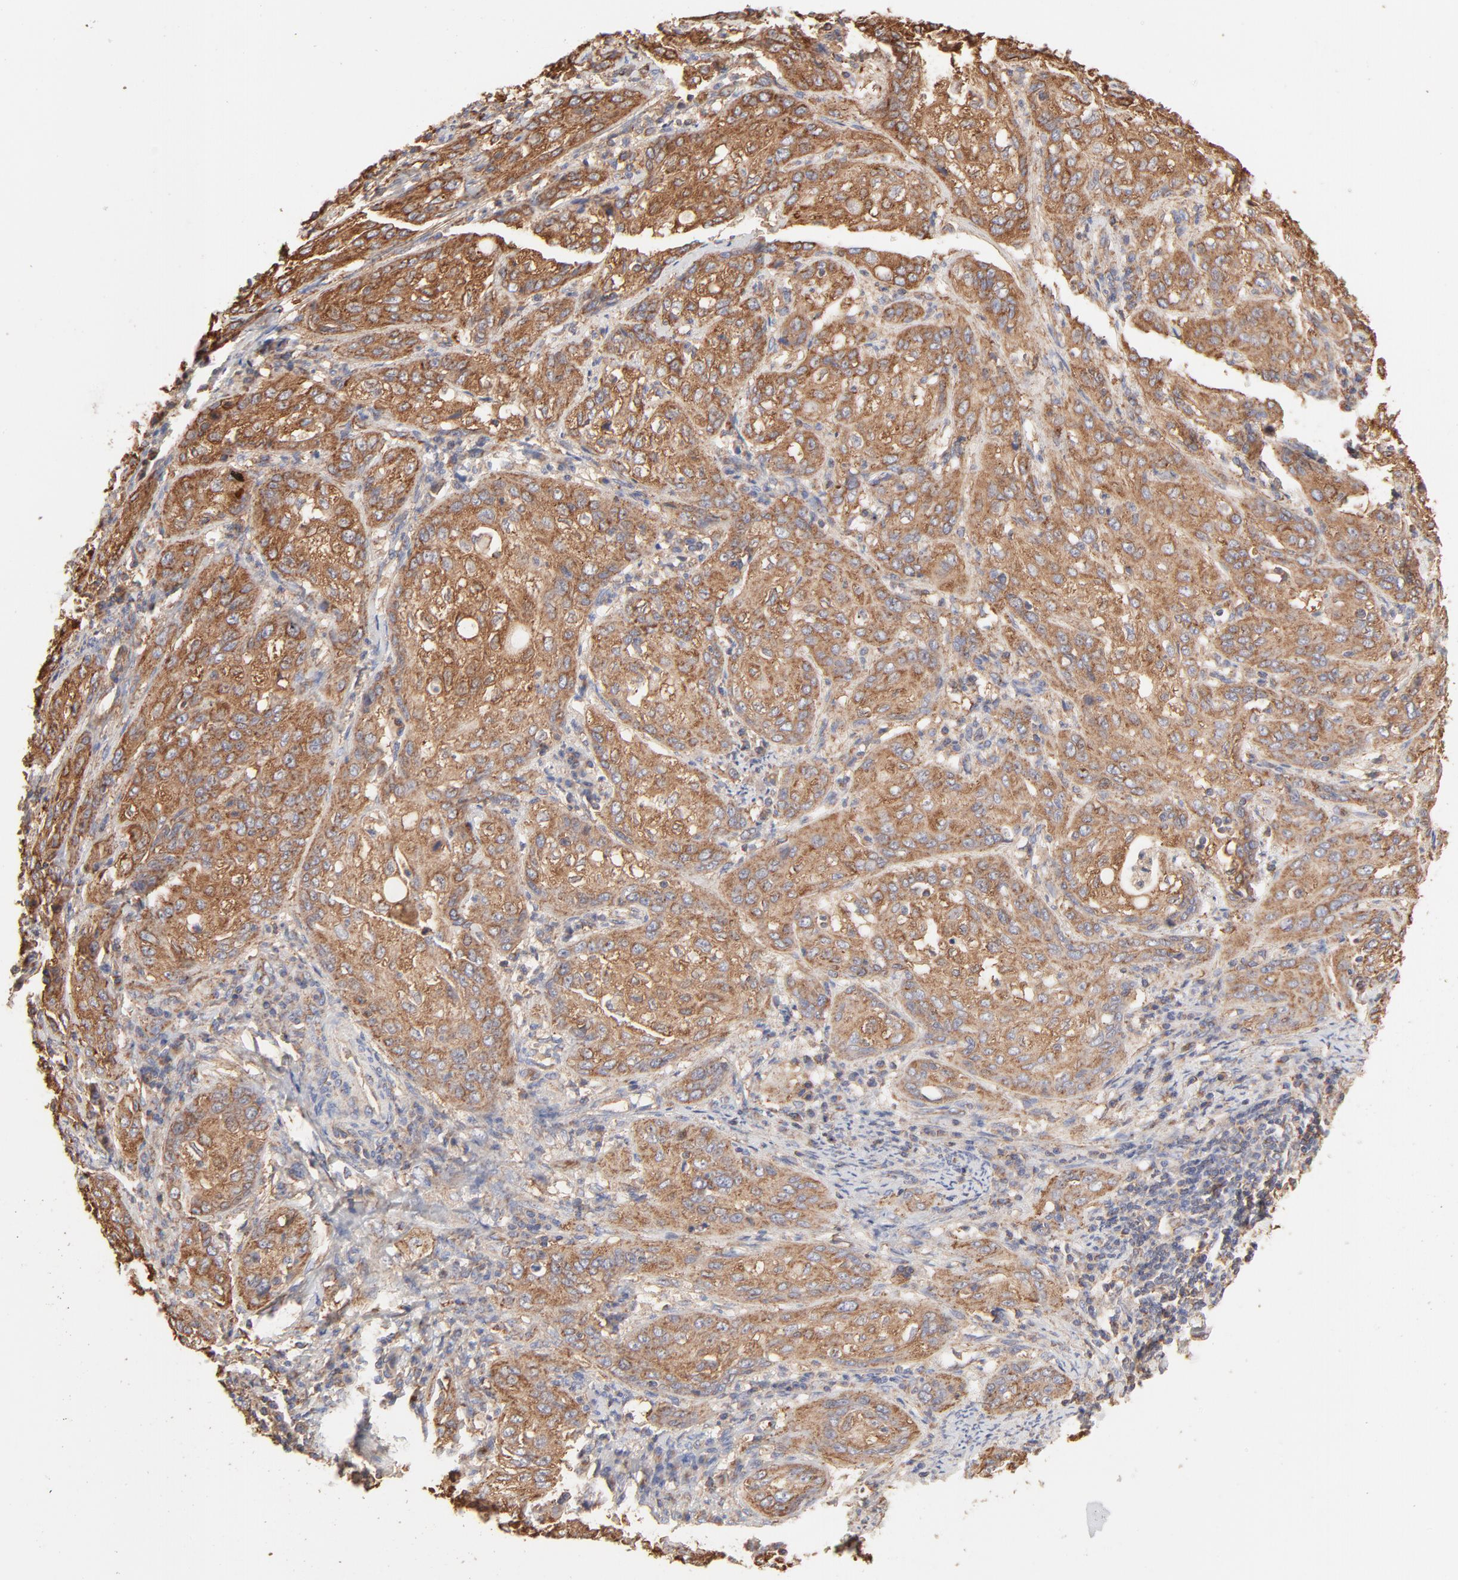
{"staining": {"intensity": "moderate", "quantity": ">75%", "location": "cytoplasmic/membranous"}, "tissue": "cervical cancer", "cell_type": "Tumor cells", "image_type": "cancer", "snomed": [{"axis": "morphology", "description": "Squamous cell carcinoma, NOS"}, {"axis": "topography", "description": "Cervix"}], "caption": "Protein expression analysis of human squamous cell carcinoma (cervical) reveals moderate cytoplasmic/membranous positivity in about >75% of tumor cells. (DAB (3,3'-diaminobenzidine) IHC with brightfield microscopy, high magnification).", "gene": "CLTB", "patient": {"sex": "female", "age": 41}}